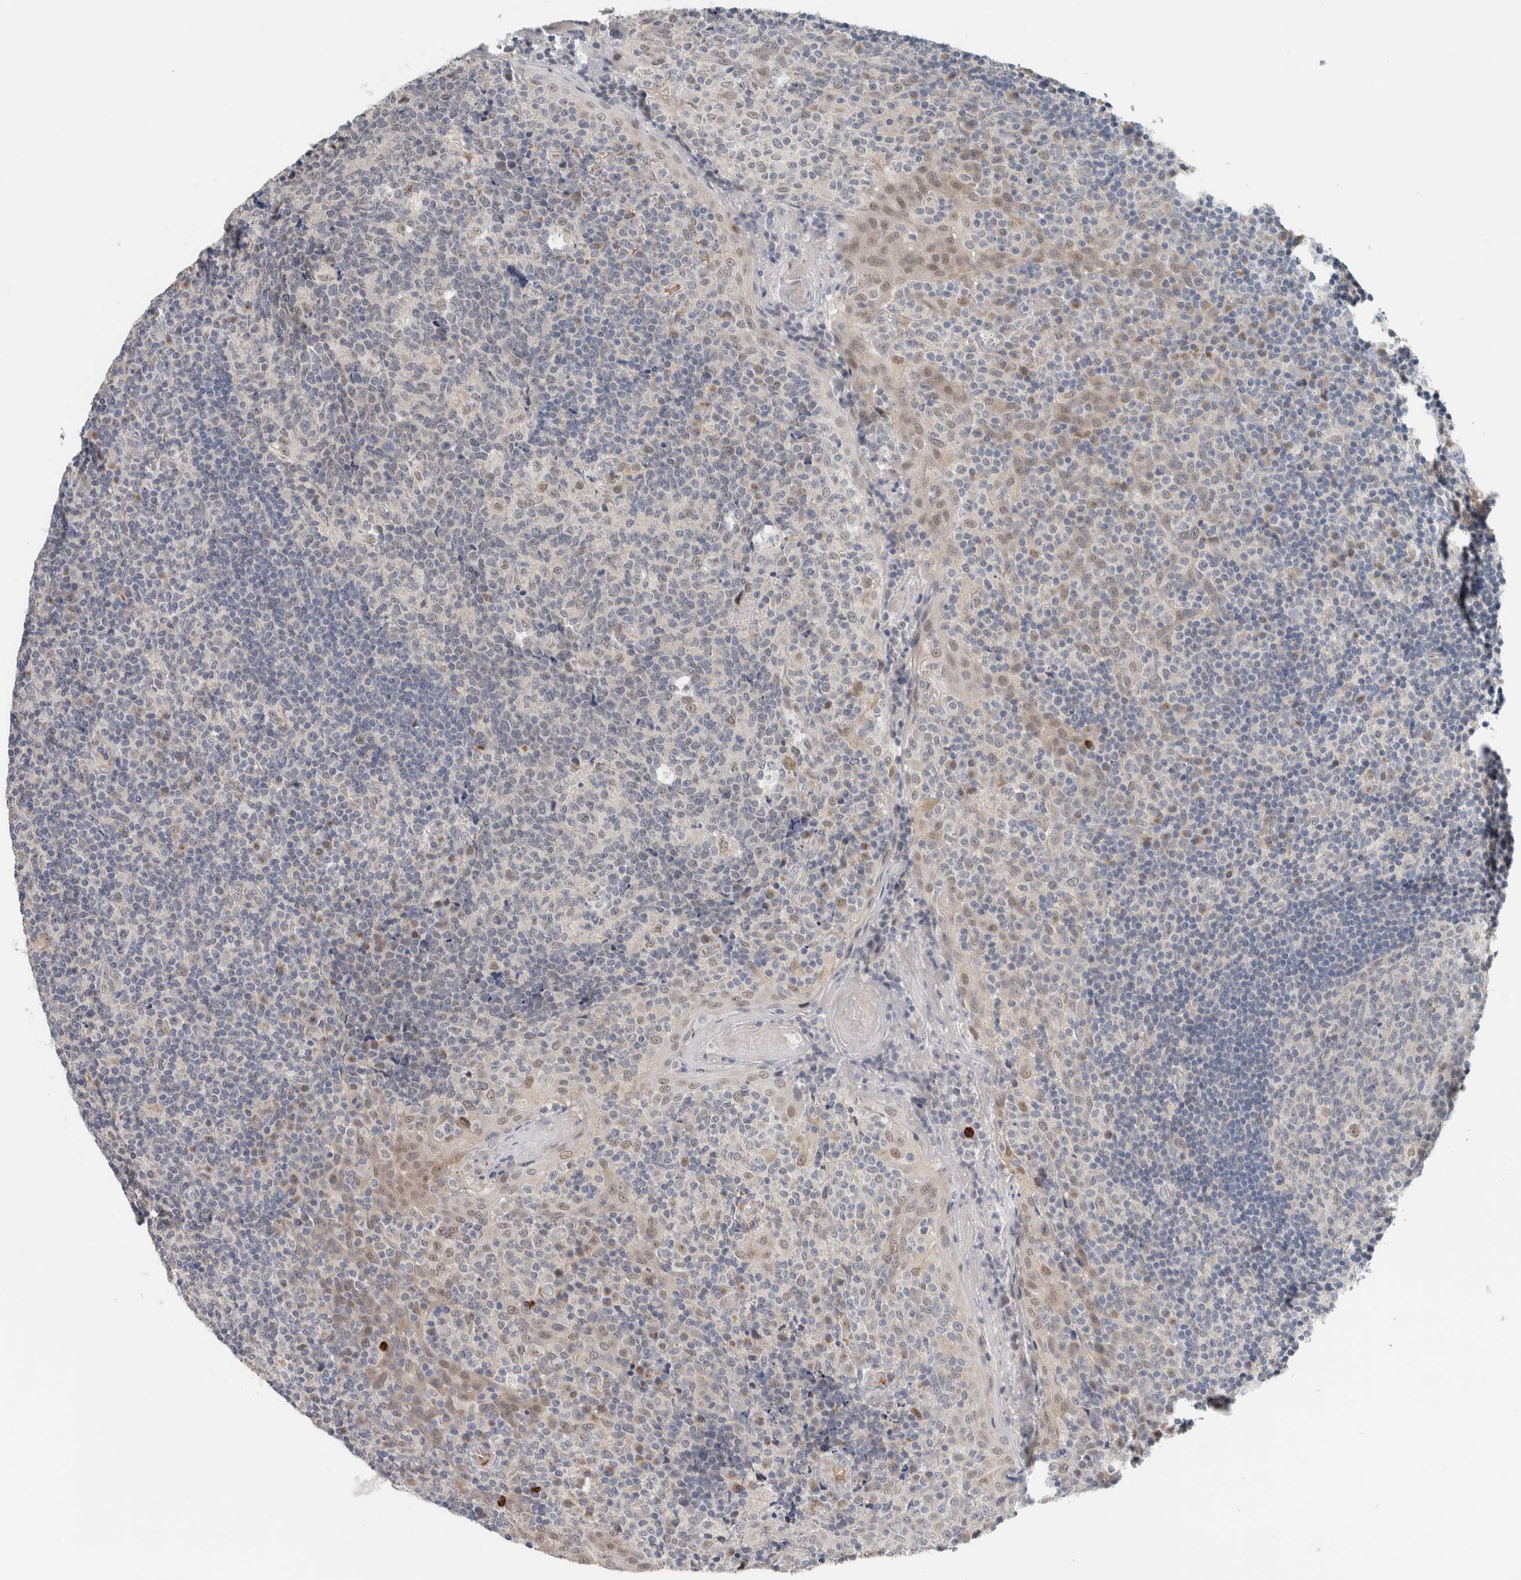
{"staining": {"intensity": "weak", "quantity": "<25%", "location": "nuclear"}, "tissue": "tonsil", "cell_type": "Germinal center cells", "image_type": "normal", "snomed": [{"axis": "morphology", "description": "Normal tissue, NOS"}, {"axis": "topography", "description": "Tonsil"}], "caption": "Immunohistochemistry histopathology image of unremarkable human tonsil stained for a protein (brown), which displays no staining in germinal center cells.", "gene": "CRAT", "patient": {"sex": "female", "age": 19}}